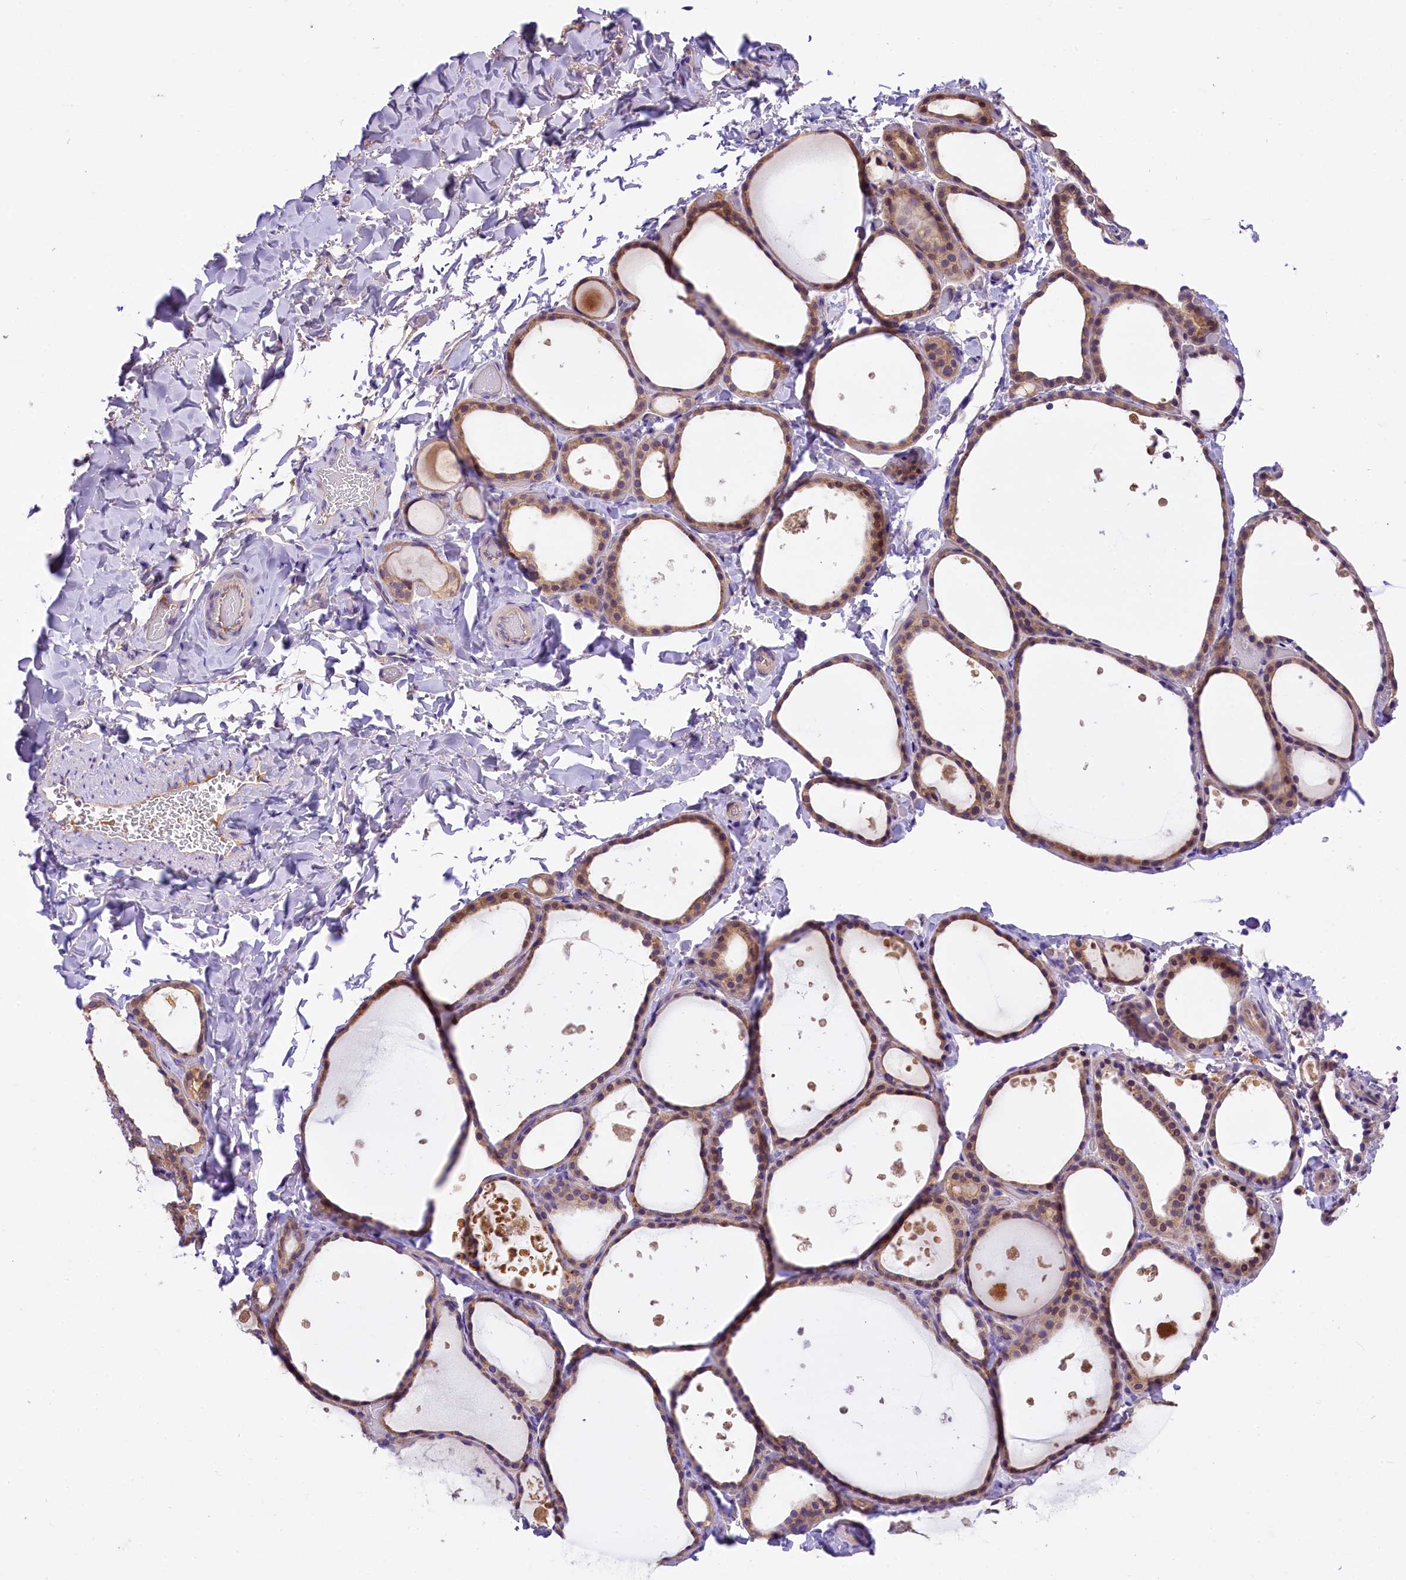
{"staining": {"intensity": "weak", "quantity": ">75%", "location": "cytoplasmic/membranous,nuclear"}, "tissue": "thyroid gland", "cell_type": "Glandular cells", "image_type": "normal", "snomed": [{"axis": "morphology", "description": "Normal tissue, NOS"}, {"axis": "topography", "description": "Thyroid gland"}], "caption": "Protein staining of benign thyroid gland demonstrates weak cytoplasmic/membranous,nuclear expression in about >75% of glandular cells. Nuclei are stained in blue.", "gene": "UBXN6", "patient": {"sex": "female", "age": 44}}